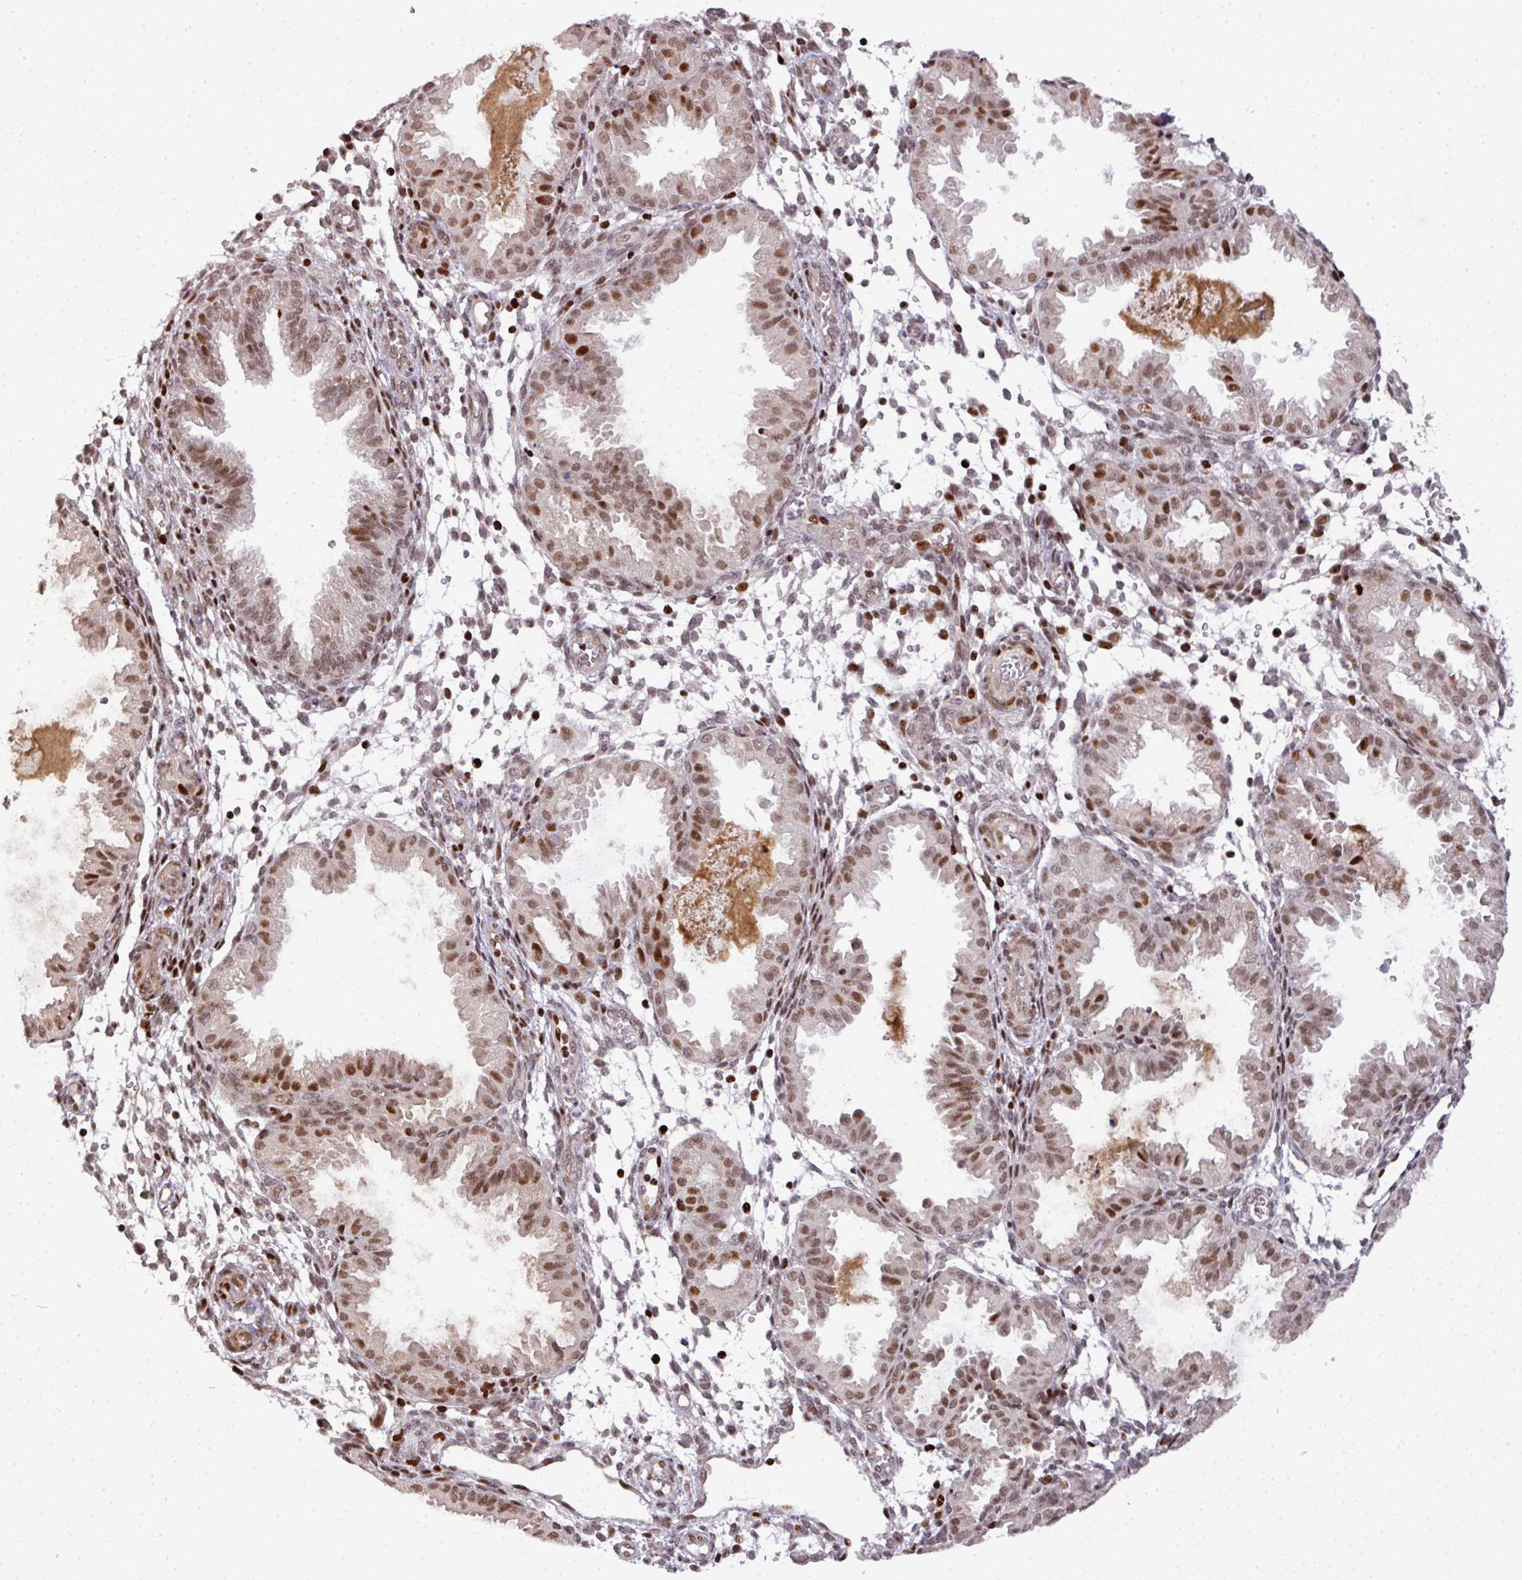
{"staining": {"intensity": "moderate", "quantity": ">75%", "location": "nuclear"}, "tissue": "endometrium", "cell_type": "Cells in endometrial stroma", "image_type": "normal", "snomed": [{"axis": "morphology", "description": "Normal tissue, NOS"}, {"axis": "topography", "description": "Endometrium"}], "caption": "The photomicrograph shows immunohistochemical staining of unremarkable endometrium. There is moderate nuclear staining is seen in approximately >75% of cells in endometrial stroma.", "gene": "MYSM1", "patient": {"sex": "female", "age": 33}}